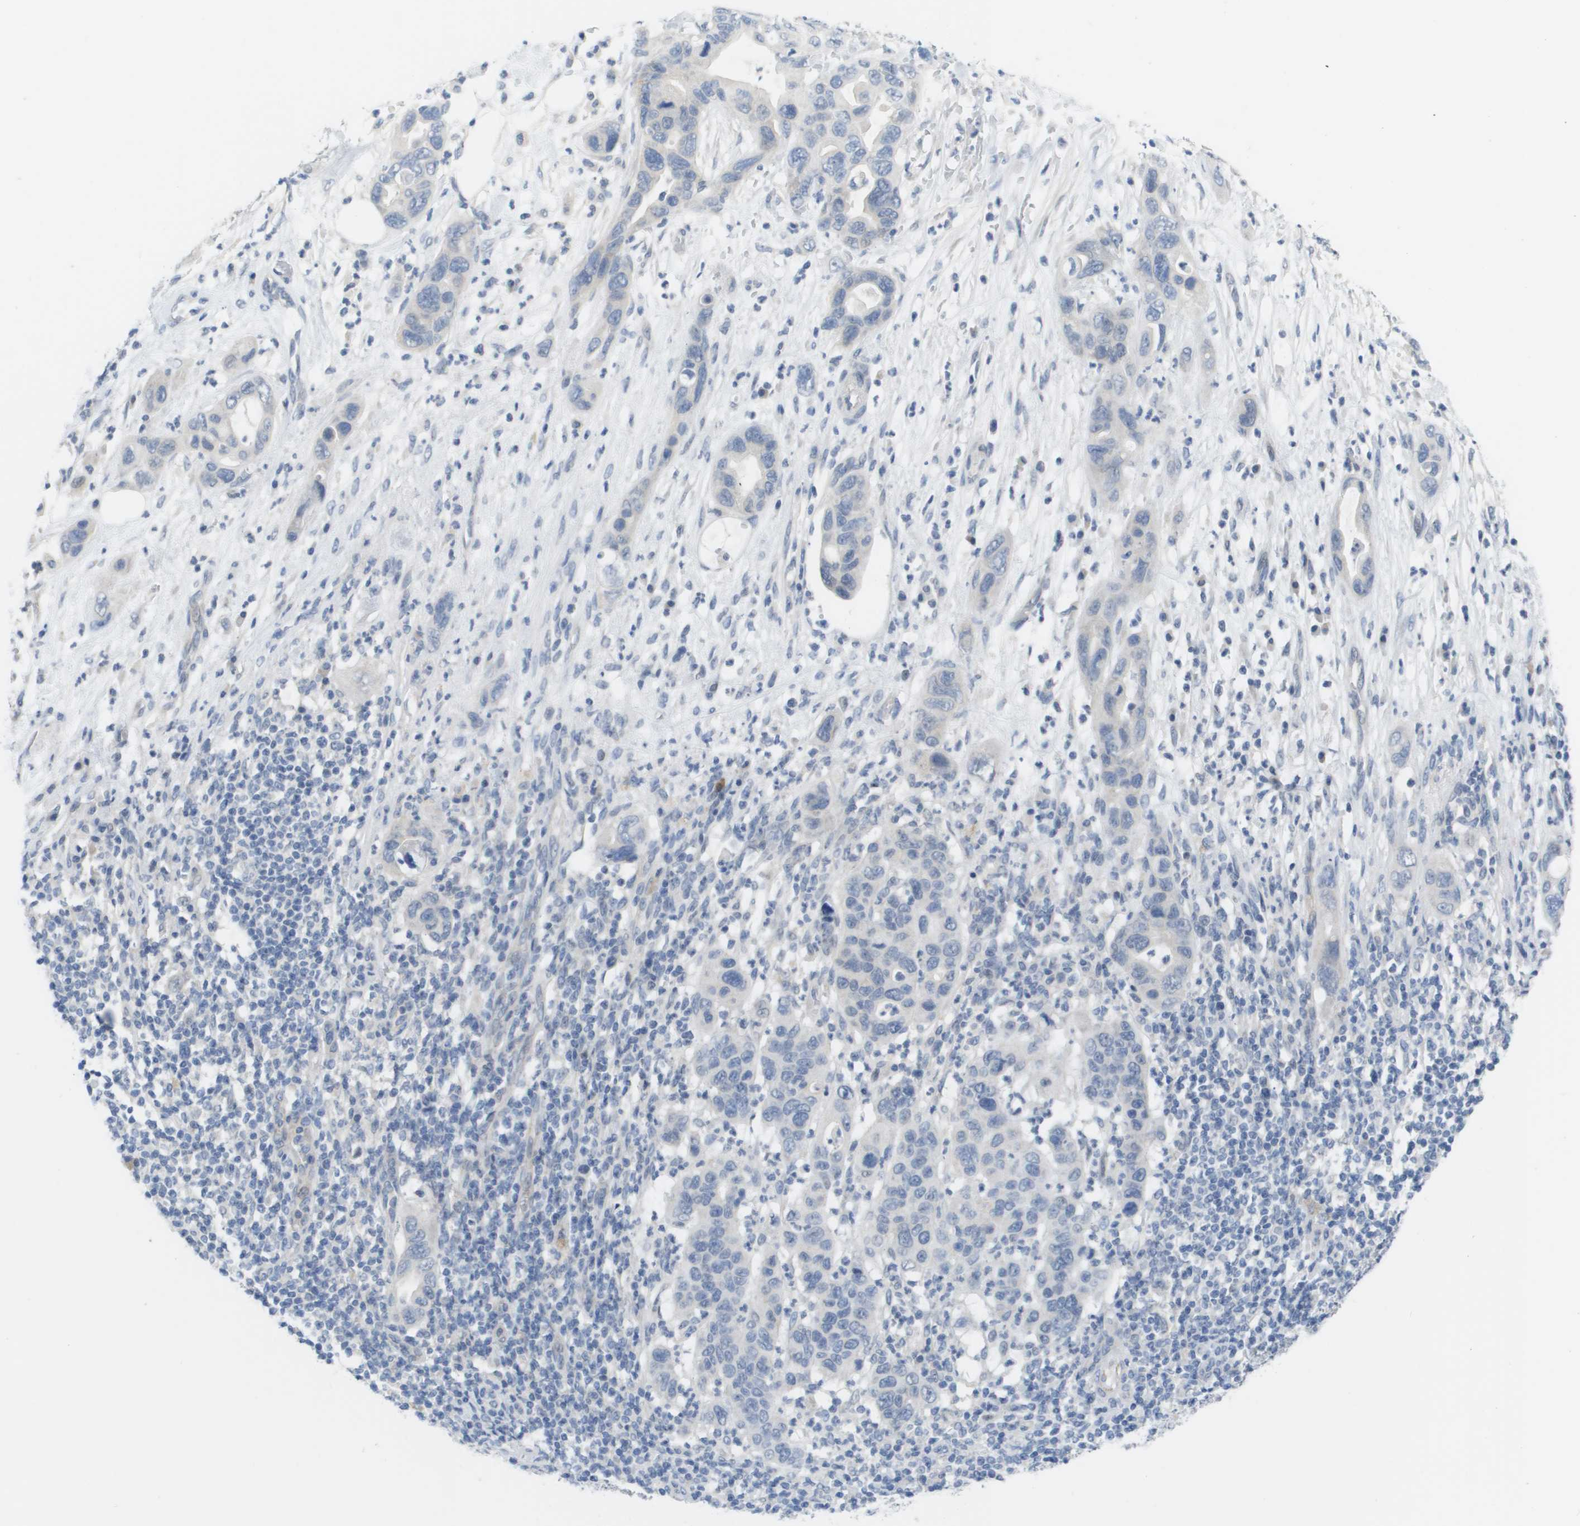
{"staining": {"intensity": "negative", "quantity": "none", "location": "none"}, "tissue": "pancreatic cancer", "cell_type": "Tumor cells", "image_type": "cancer", "snomed": [{"axis": "morphology", "description": "Adenocarcinoma, NOS"}, {"axis": "topography", "description": "Pancreas"}], "caption": "Pancreatic cancer stained for a protein using IHC exhibits no expression tumor cells.", "gene": "PDE4A", "patient": {"sex": "female", "age": 71}}